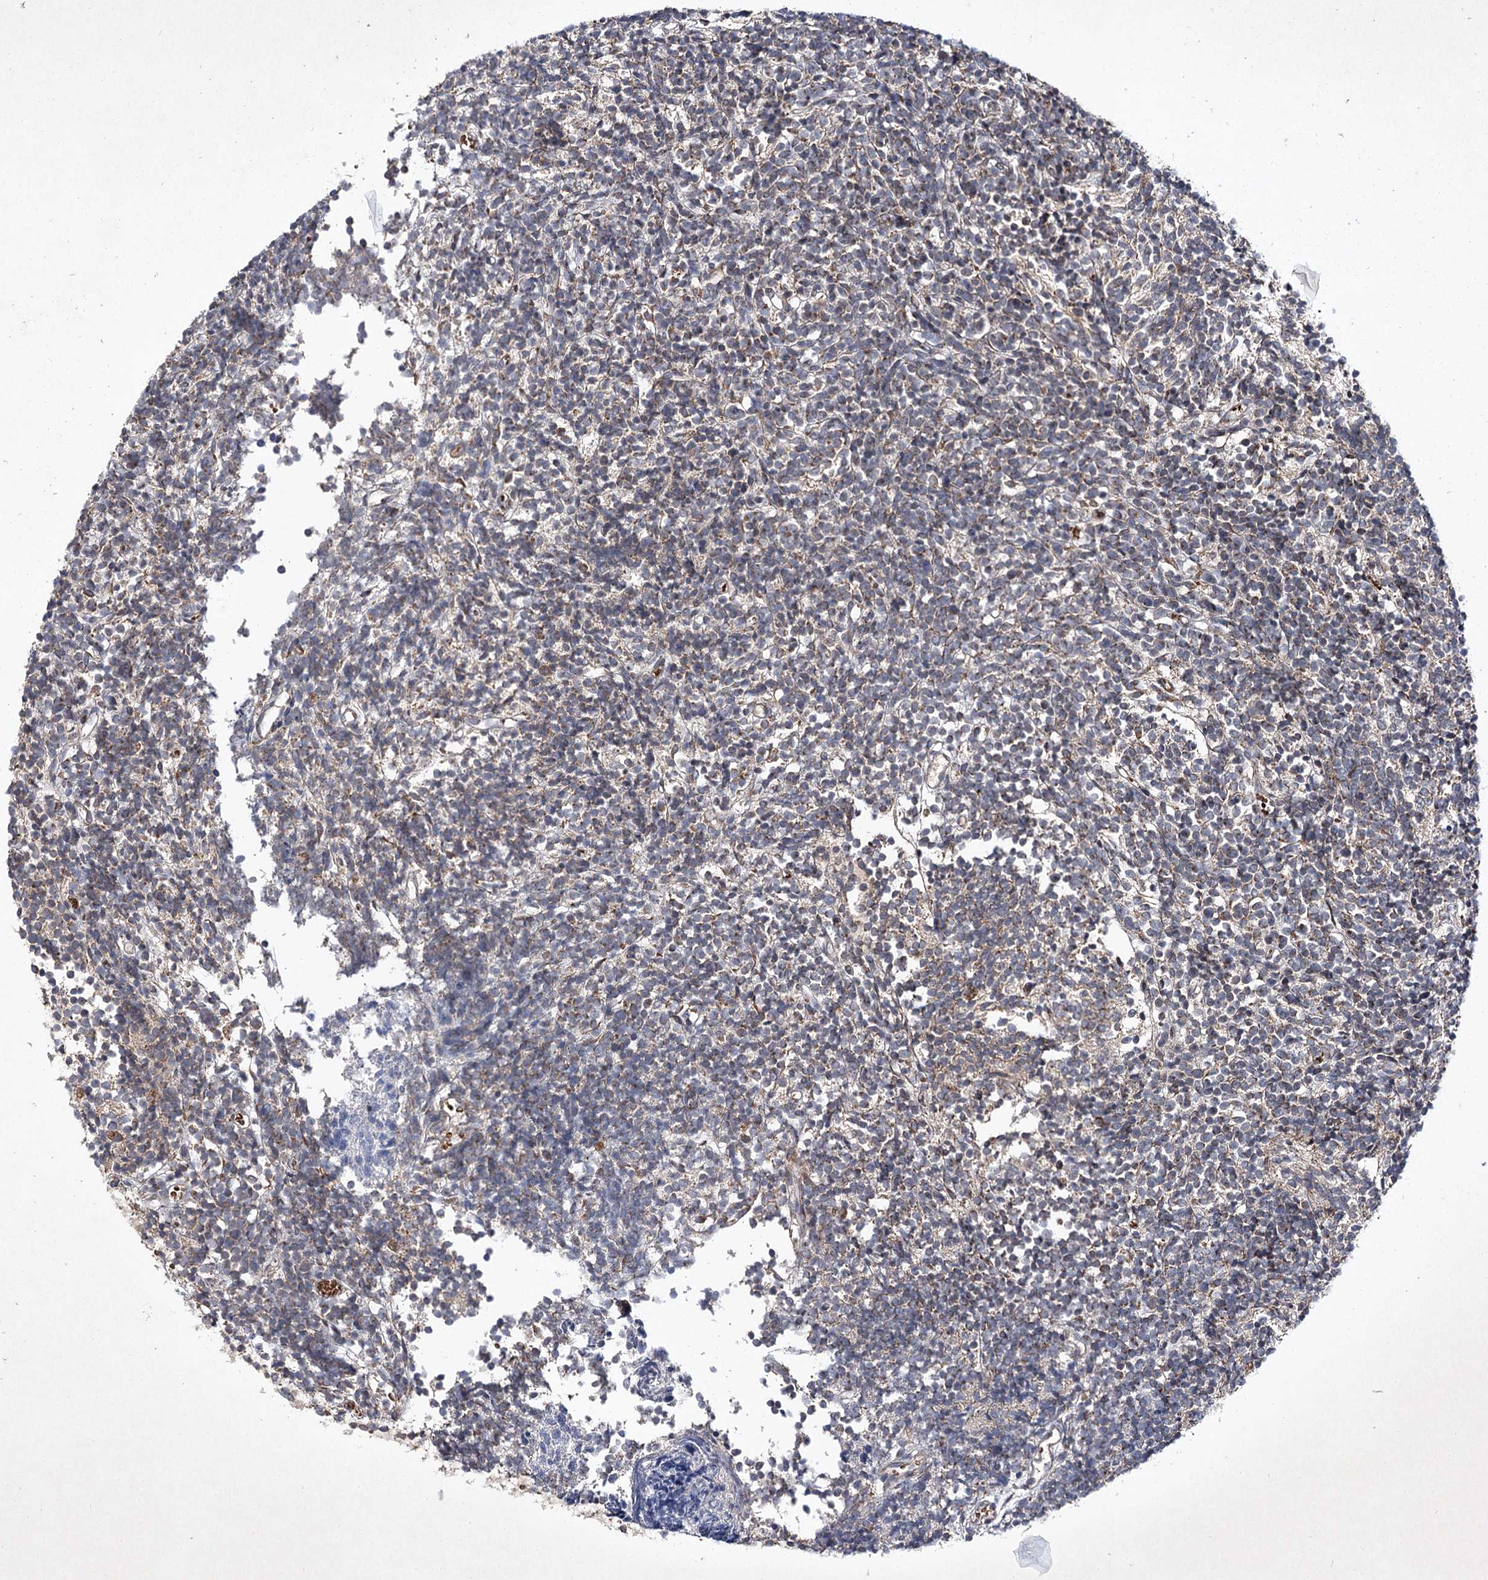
{"staining": {"intensity": "weak", "quantity": "<25%", "location": "cytoplasmic/membranous"}, "tissue": "glioma", "cell_type": "Tumor cells", "image_type": "cancer", "snomed": [{"axis": "morphology", "description": "Glioma, malignant, Low grade"}, {"axis": "topography", "description": "Brain"}], "caption": "Immunohistochemistry (IHC) of glioma shows no staining in tumor cells.", "gene": "ALG9", "patient": {"sex": "female", "age": 1}}